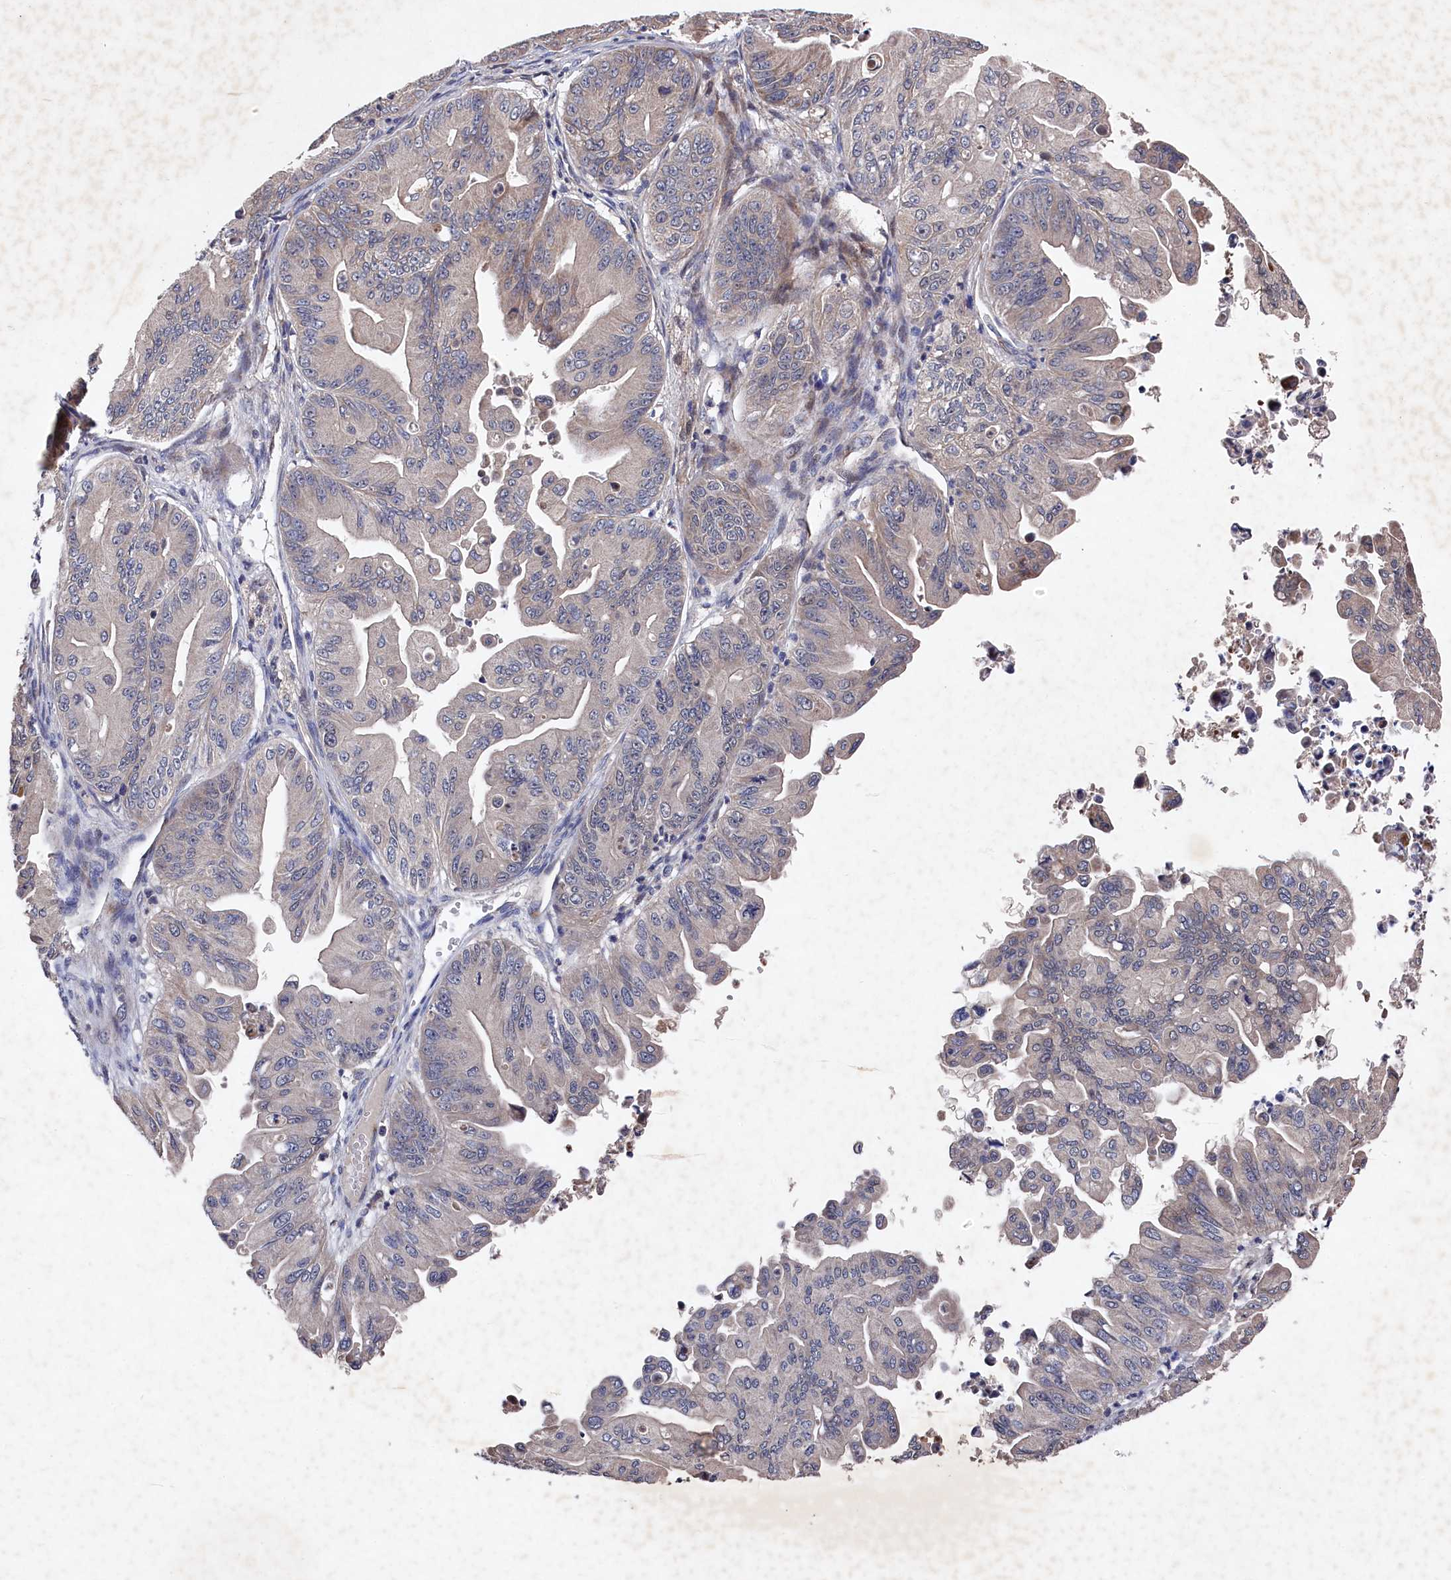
{"staining": {"intensity": "weak", "quantity": "<25%", "location": "cytoplasmic/membranous"}, "tissue": "ovarian cancer", "cell_type": "Tumor cells", "image_type": "cancer", "snomed": [{"axis": "morphology", "description": "Cystadenocarcinoma, mucinous, NOS"}, {"axis": "topography", "description": "Ovary"}], "caption": "Tumor cells show no significant expression in ovarian cancer.", "gene": "SUPV3L1", "patient": {"sex": "female", "age": 71}}